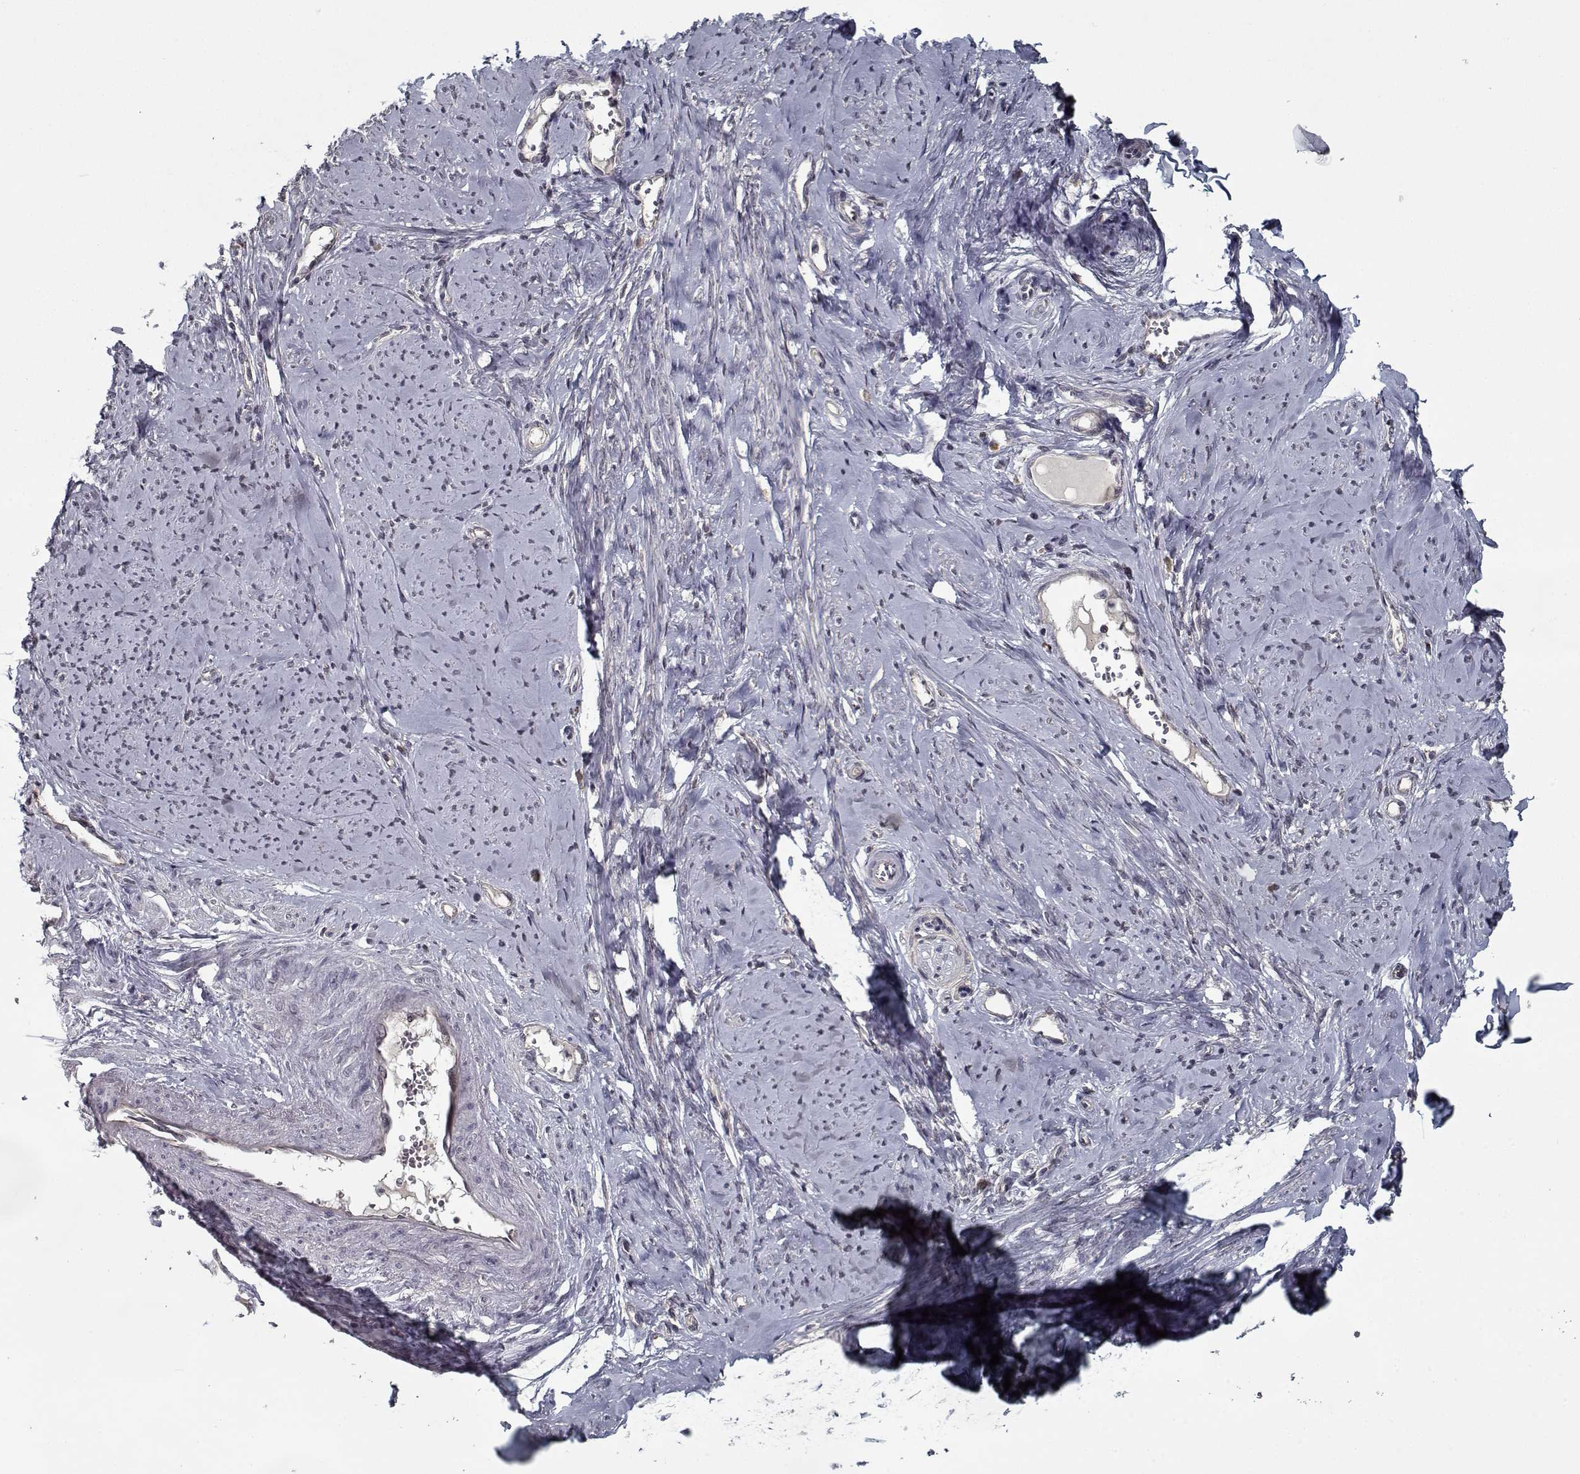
{"staining": {"intensity": "negative", "quantity": "none", "location": "none"}, "tissue": "smooth muscle", "cell_type": "Smooth muscle cells", "image_type": "normal", "snomed": [{"axis": "morphology", "description": "Normal tissue, NOS"}, {"axis": "topography", "description": "Smooth muscle"}], "caption": "Immunohistochemical staining of unremarkable smooth muscle shows no significant positivity in smooth muscle cells. Nuclei are stained in blue.", "gene": "NLK", "patient": {"sex": "female", "age": 48}}